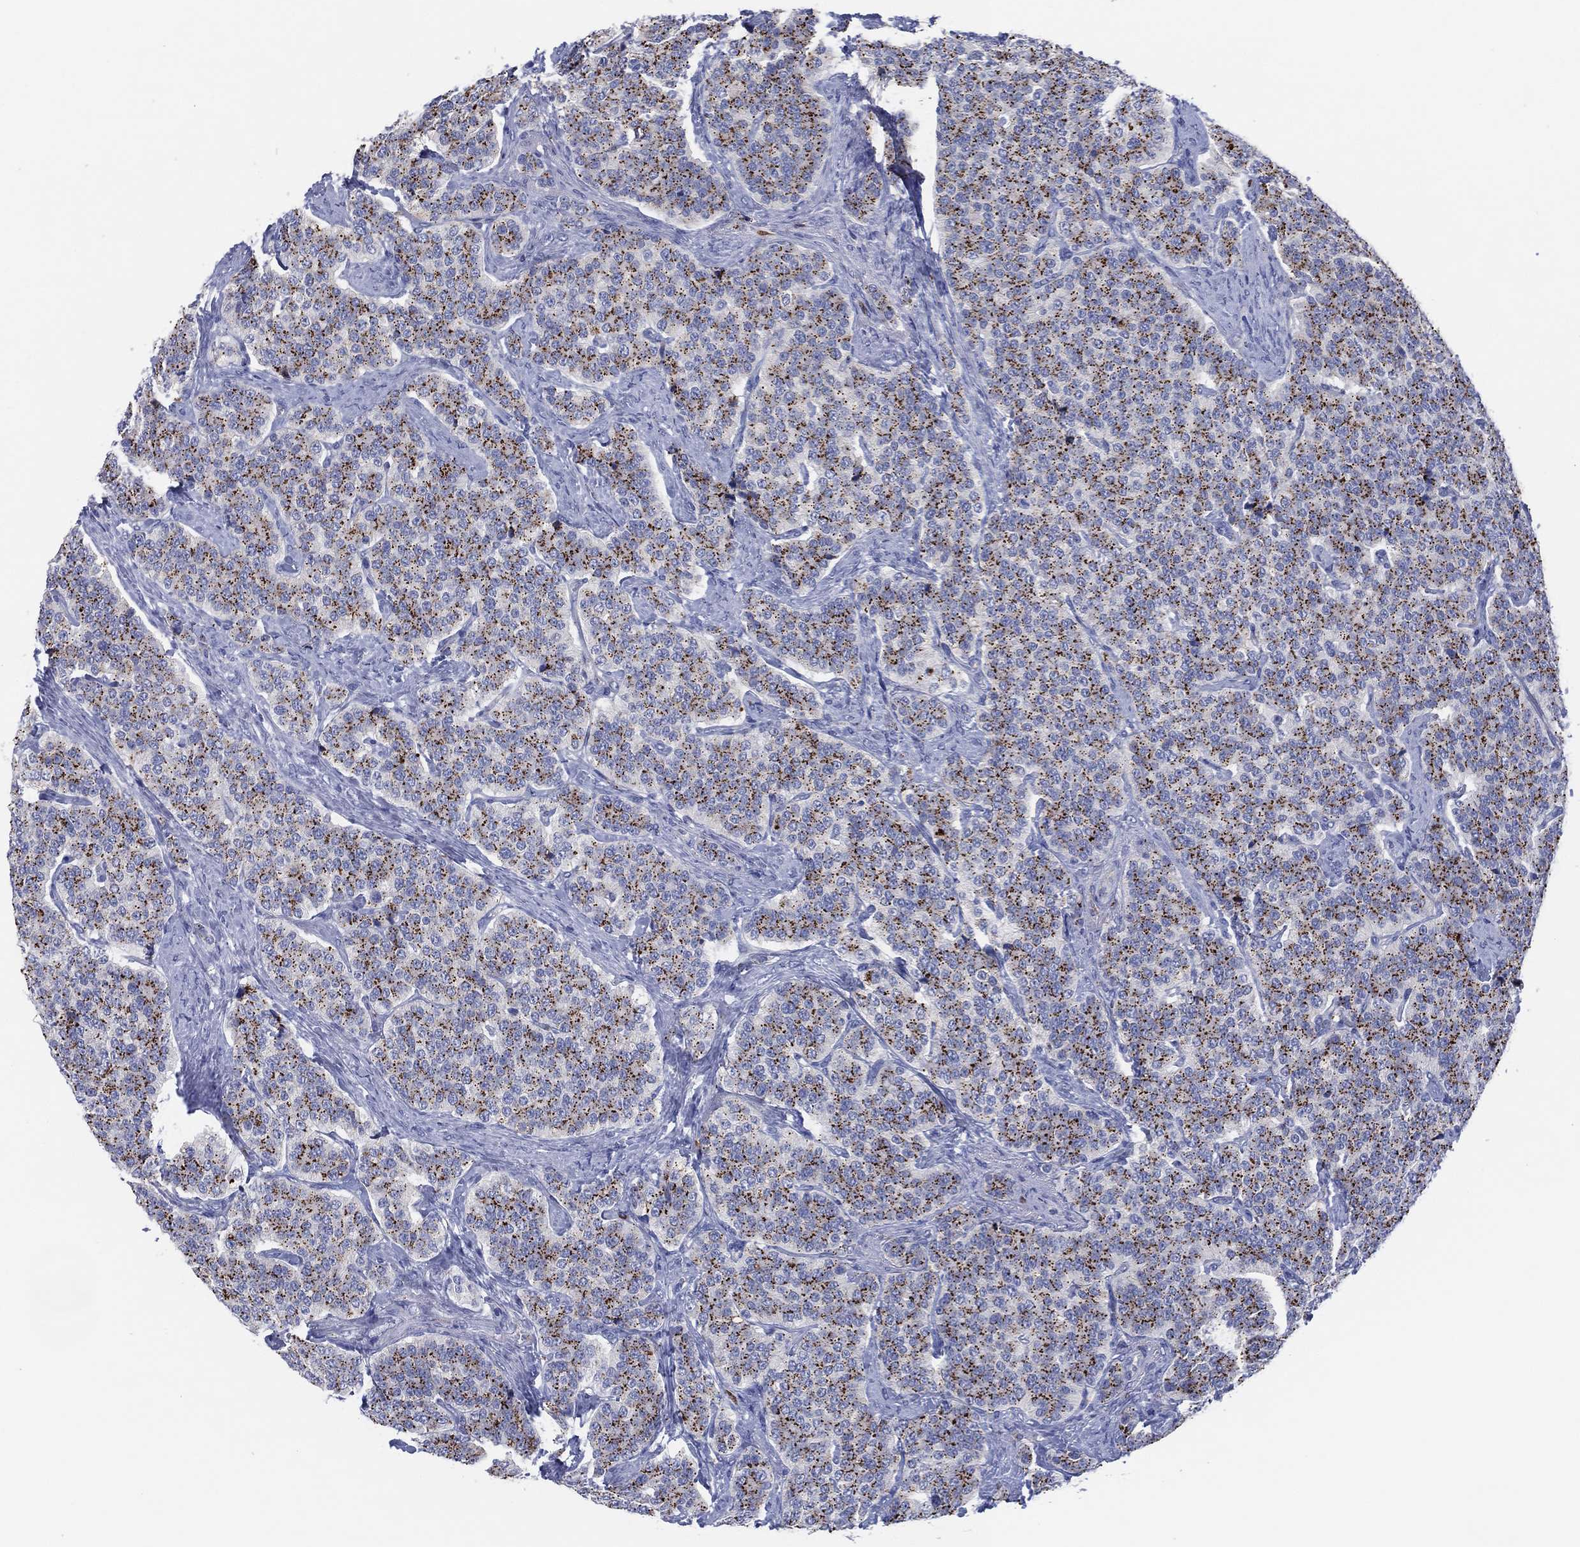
{"staining": {"intensity": "moderate", "quantity": ">75%", "location": "cytoplasmic/membranous"}, "tissue": "carcinoid", "cell_type": "Tumor cells", "image_type": "cancer", "snomed": [{"axis": "morphology", "description": "Carcinoid, malignant, NOS"}, {"axis": "topography", "description": "Small intestine"}], "caption": "A brown stain shows moderate cytoplasmic/membranous staining of a protein in human carcinoid tumor cells.", "gene": "GALNS", "patient": {"sex": "female", "age": 58}}